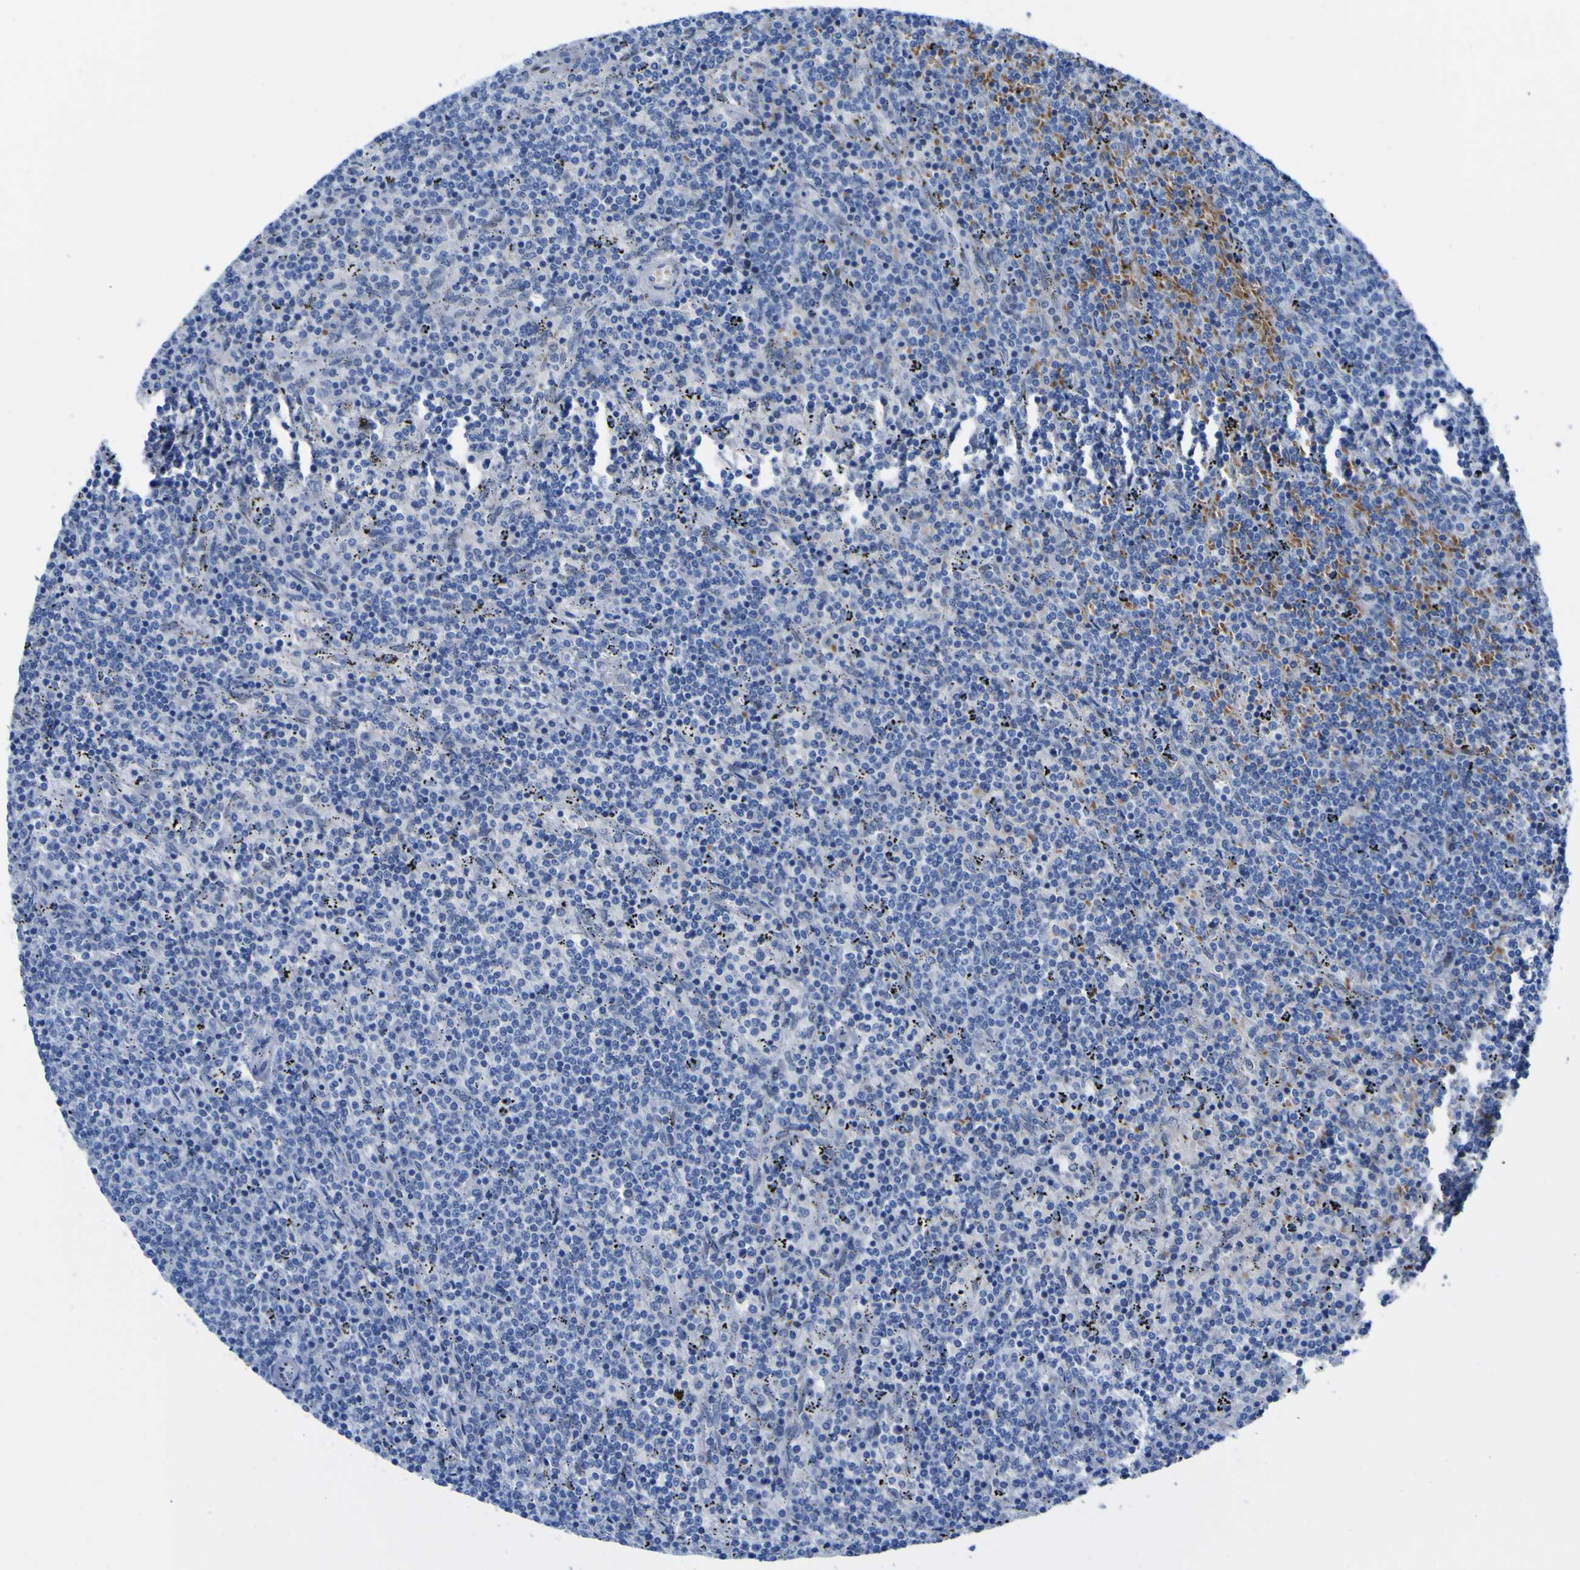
{"staining": {"intensity": "negative", "quantity": "none", "location": "none"}, "tissue": "lymphoma", "cell_type": "Tumor cells", "image_type": "cancer", "snomed": [{"axis": "morphology", "description": "Malignant lymphoma, non-Hodgkin's type, Low grade"}, {"axis": "topography", "description": "Spleen"}], "caption": "Micrograph shows no significant protein expression in tumor cells of malignant lymphoma, non-Hodgkin's type (low-grade). (Immunohistochemistry, brightfield microscopy, high magnification).", "gene": "DACH1", "patient": {"sex": "female", "age": 50}}